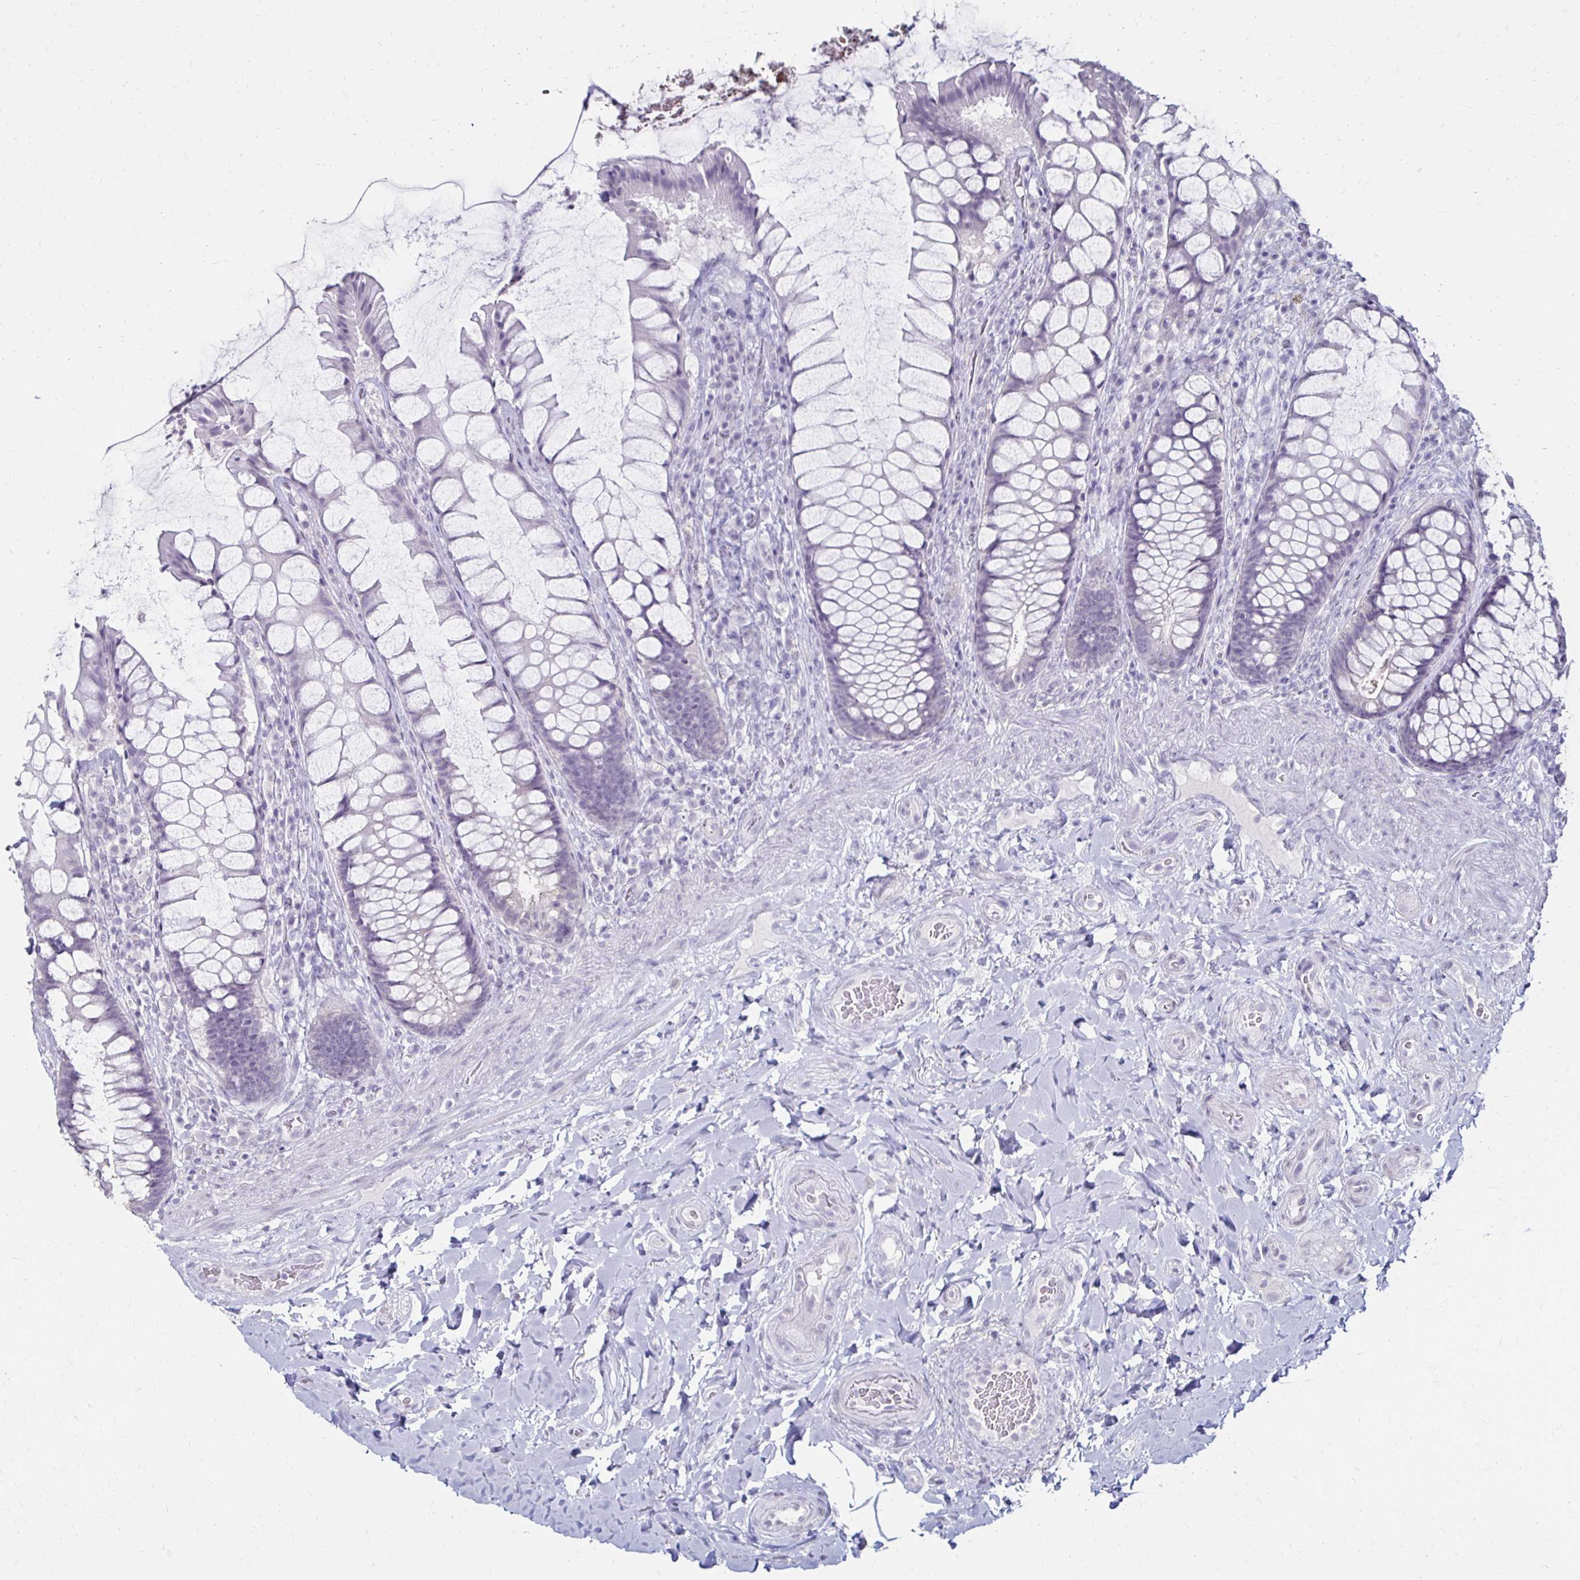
{"staining": {"intensity": "negative", "quantity": "none", "location": "none"}, "tissue": "rectum", "cell_type": "Glandular cells", "image_type": "normal", "snomed": [{"axis": "morphology", "description": "Normal tissue, NOS"}, {"axis": "topography", "description": "Rectum"}], "caption": "The immunohistochemistry (IHC) image has no significant staining in glandular cells of rectum. (DAB immunohistochemistry (IHC) with hematoxylin counter stain).", "gene": "TOMM34", "patient": {"sex": "female", "age": 58}}